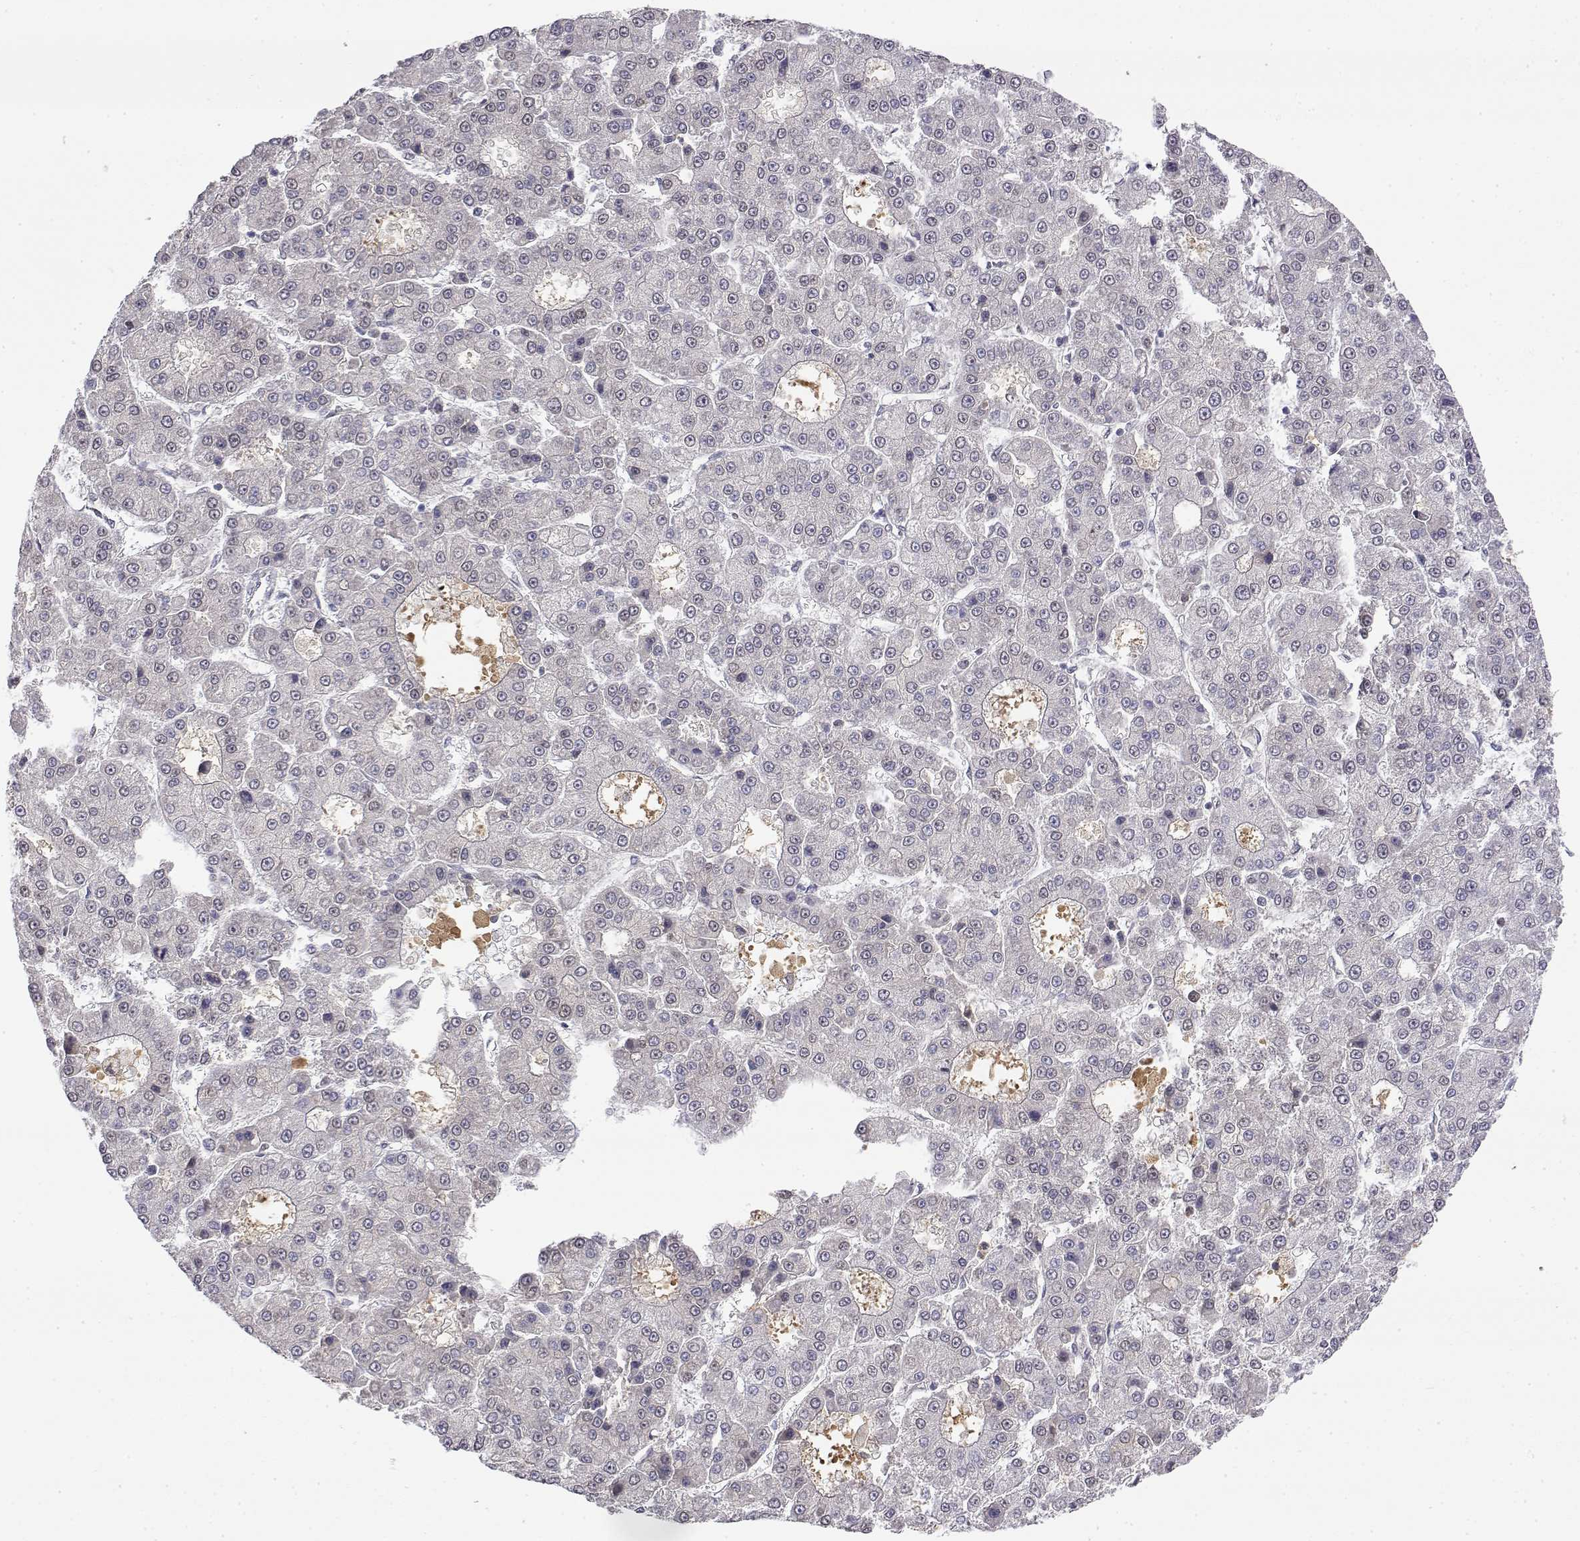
{"staining": {"intensity": "negative", "quantity": "none", "location": "none"}, "tissue": "liver cancer", "cell_type": "Tumor cells", "image_type": "cancer", "snomed": [{"axis": "morphology", "description": "Carcinoma, Hepatocellular, NOS"}, {"axis": "topography", "description": "Liver"}], "caption": "Tumor cells show no significant expression in hepatocellular carcinoma (liver).", "gene": "IGFBP4", "patient": {"sex": "male", "age": 70}}